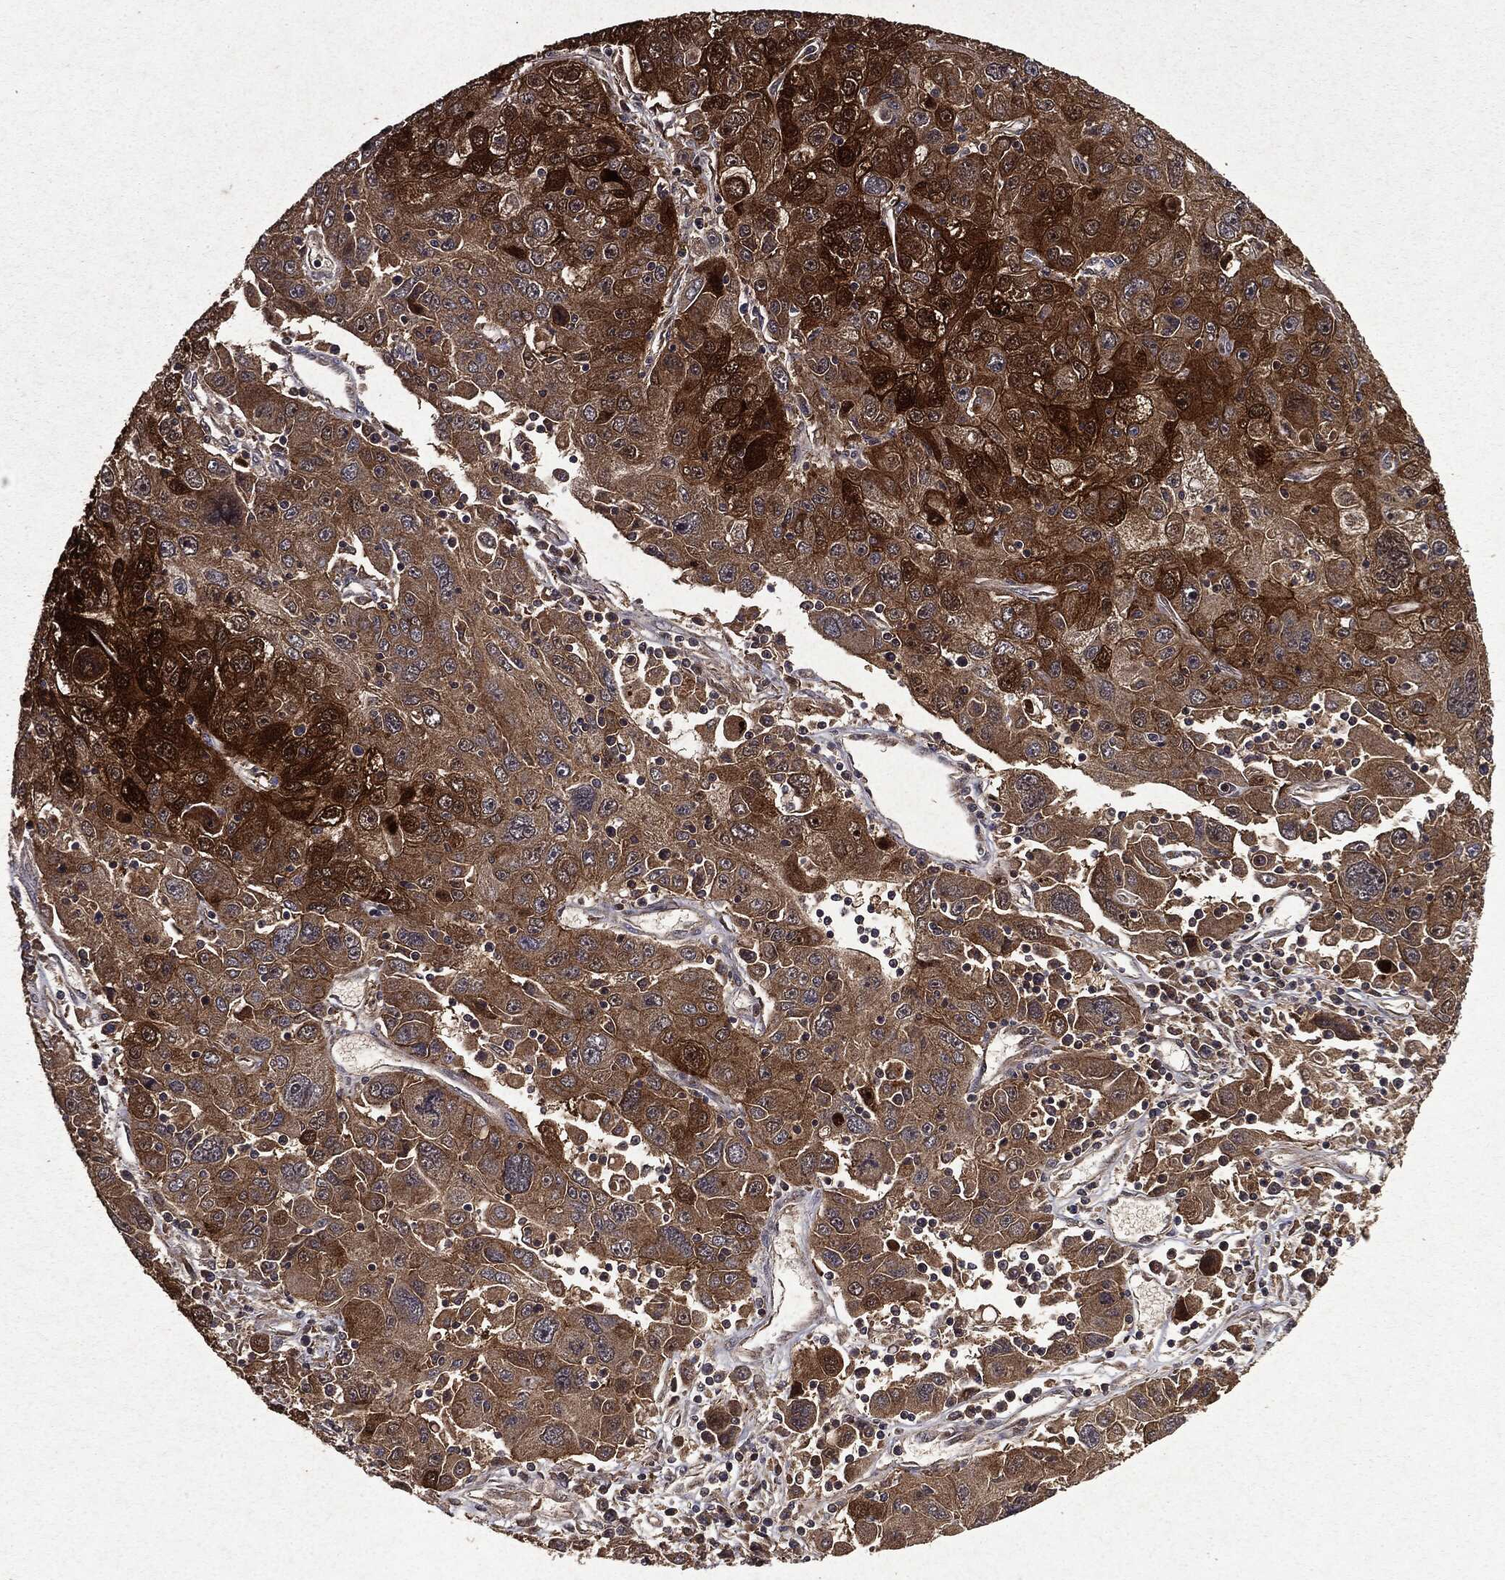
{"staining": {"intensity": "strong", "quantity": ">75%", "location": "cytoplasmic/membranous"}, "tissue": "stomach cancer", "cell_type": "Tumor cells", "image_type": "cancer", "snomed": [{"axis": "morphology", "description": "Adenocarcinoma, NOS"}, {"axis": "topography", "description": "Stomach"}], "caption": "Immunohistochemistry (IHC) histopathology image of stomach cancer (adenocarcinoma) stained for a protein (brown), which shows high levels of strong cytoplasmic/membranous expression in approximately >75% of tumor cells.", "gene": "MTOR", "patient": {"sex": "male", "age": 56}}